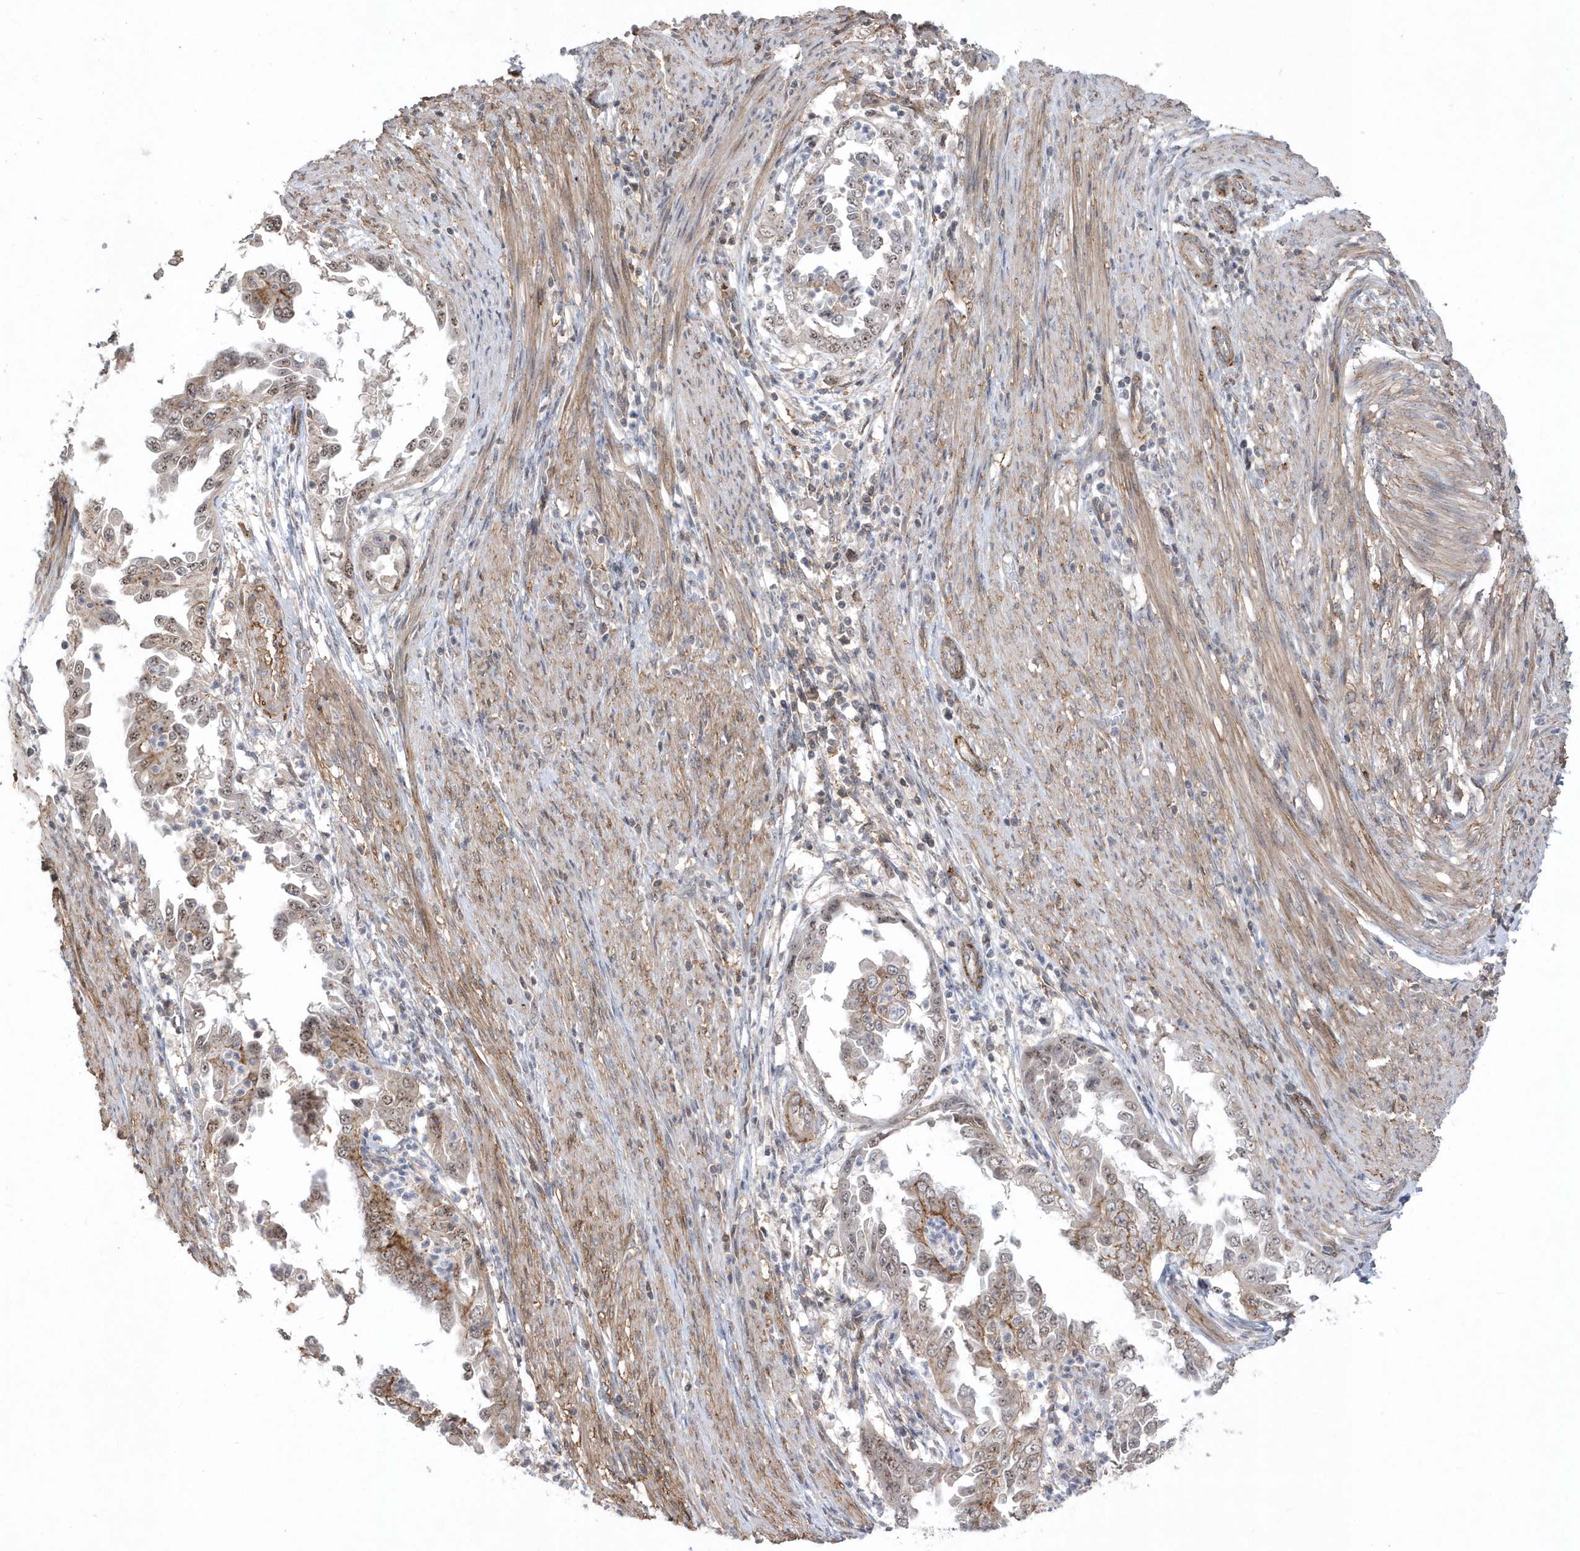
{"staining": {"intensity": "moderate", "quantity": "<25%", "location": "cytoplasmic/membranous,nuclear"}, "tissue": "endometrial cancer", "cell_type": "Tumor cells", "image_type": "cancer", "snomed": [{"axis": "morphology", "description": "Adenocarcinoma, NOS"}, {"axis": "topography", "description": "Endometrium"}], "caption": "Approximately <25% of tumor cells in endometrial adenocarcinoma exhibit moderate cytoplasmic/membranous and nuclear protein staining as visualized by brown immunohistochemical staining.", "gene": "CRIP3", "patient": {"sex": "female", "age": 85}}